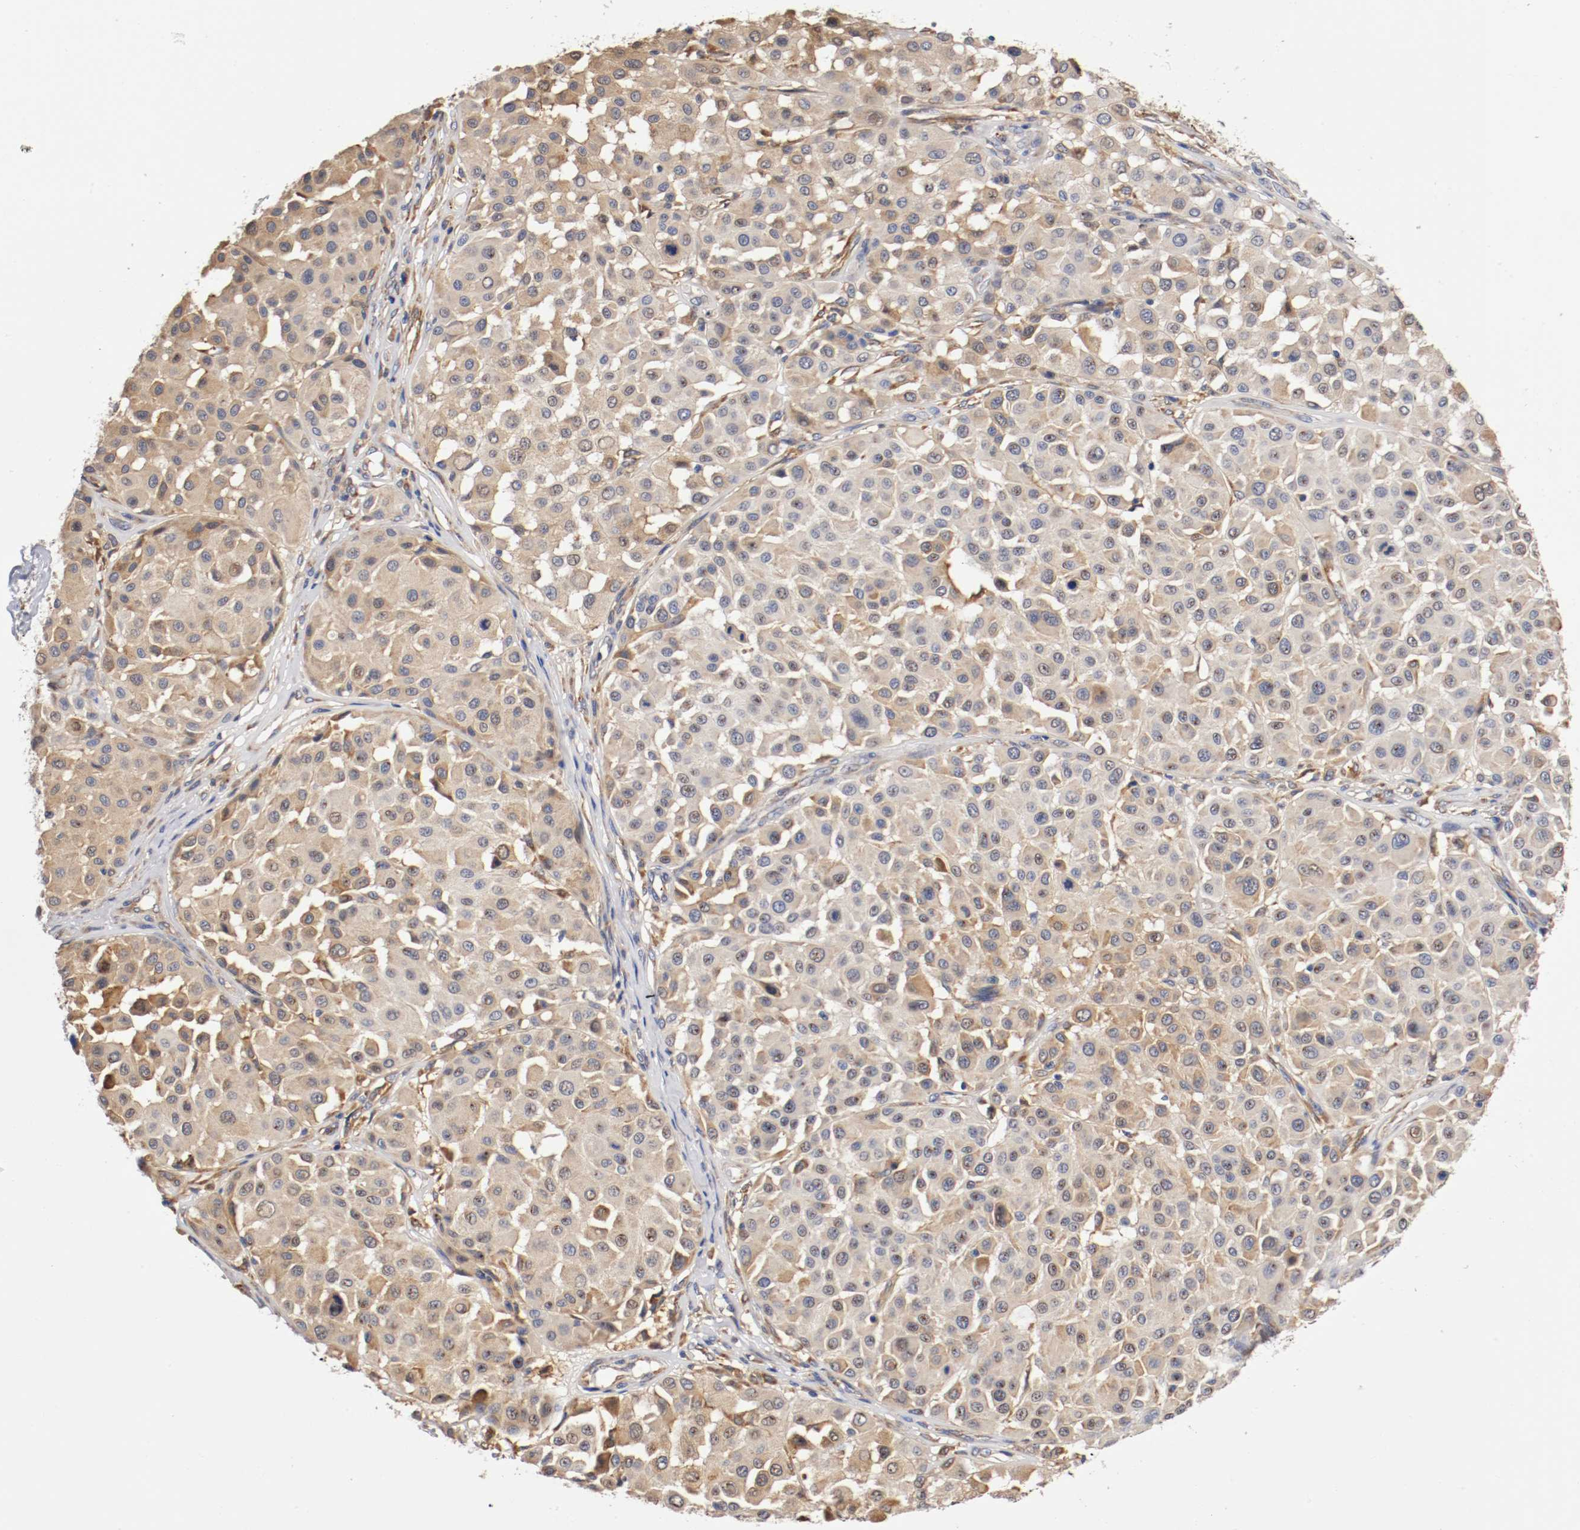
{"staining": {"intensity": "weak", "quantity": ">75%", "location": "cytoplasmic/membranous"}, "tissue": "melanoma", "cell_type": "Tumor cells", "image_type": "cancer", "snomed": [{"axis": "morphology", "description": "Malignant melanoma, Metastatic site"}, {"axis": "topography", "description": "Soft tissue"}], "caption": "Protein staining reveals weak cytoplasmic/membranous expression in approximately >75% of tumor cells in melanoma.", "gene": "TNFSF13", "patient": {"sex": "male", "age": 41}}